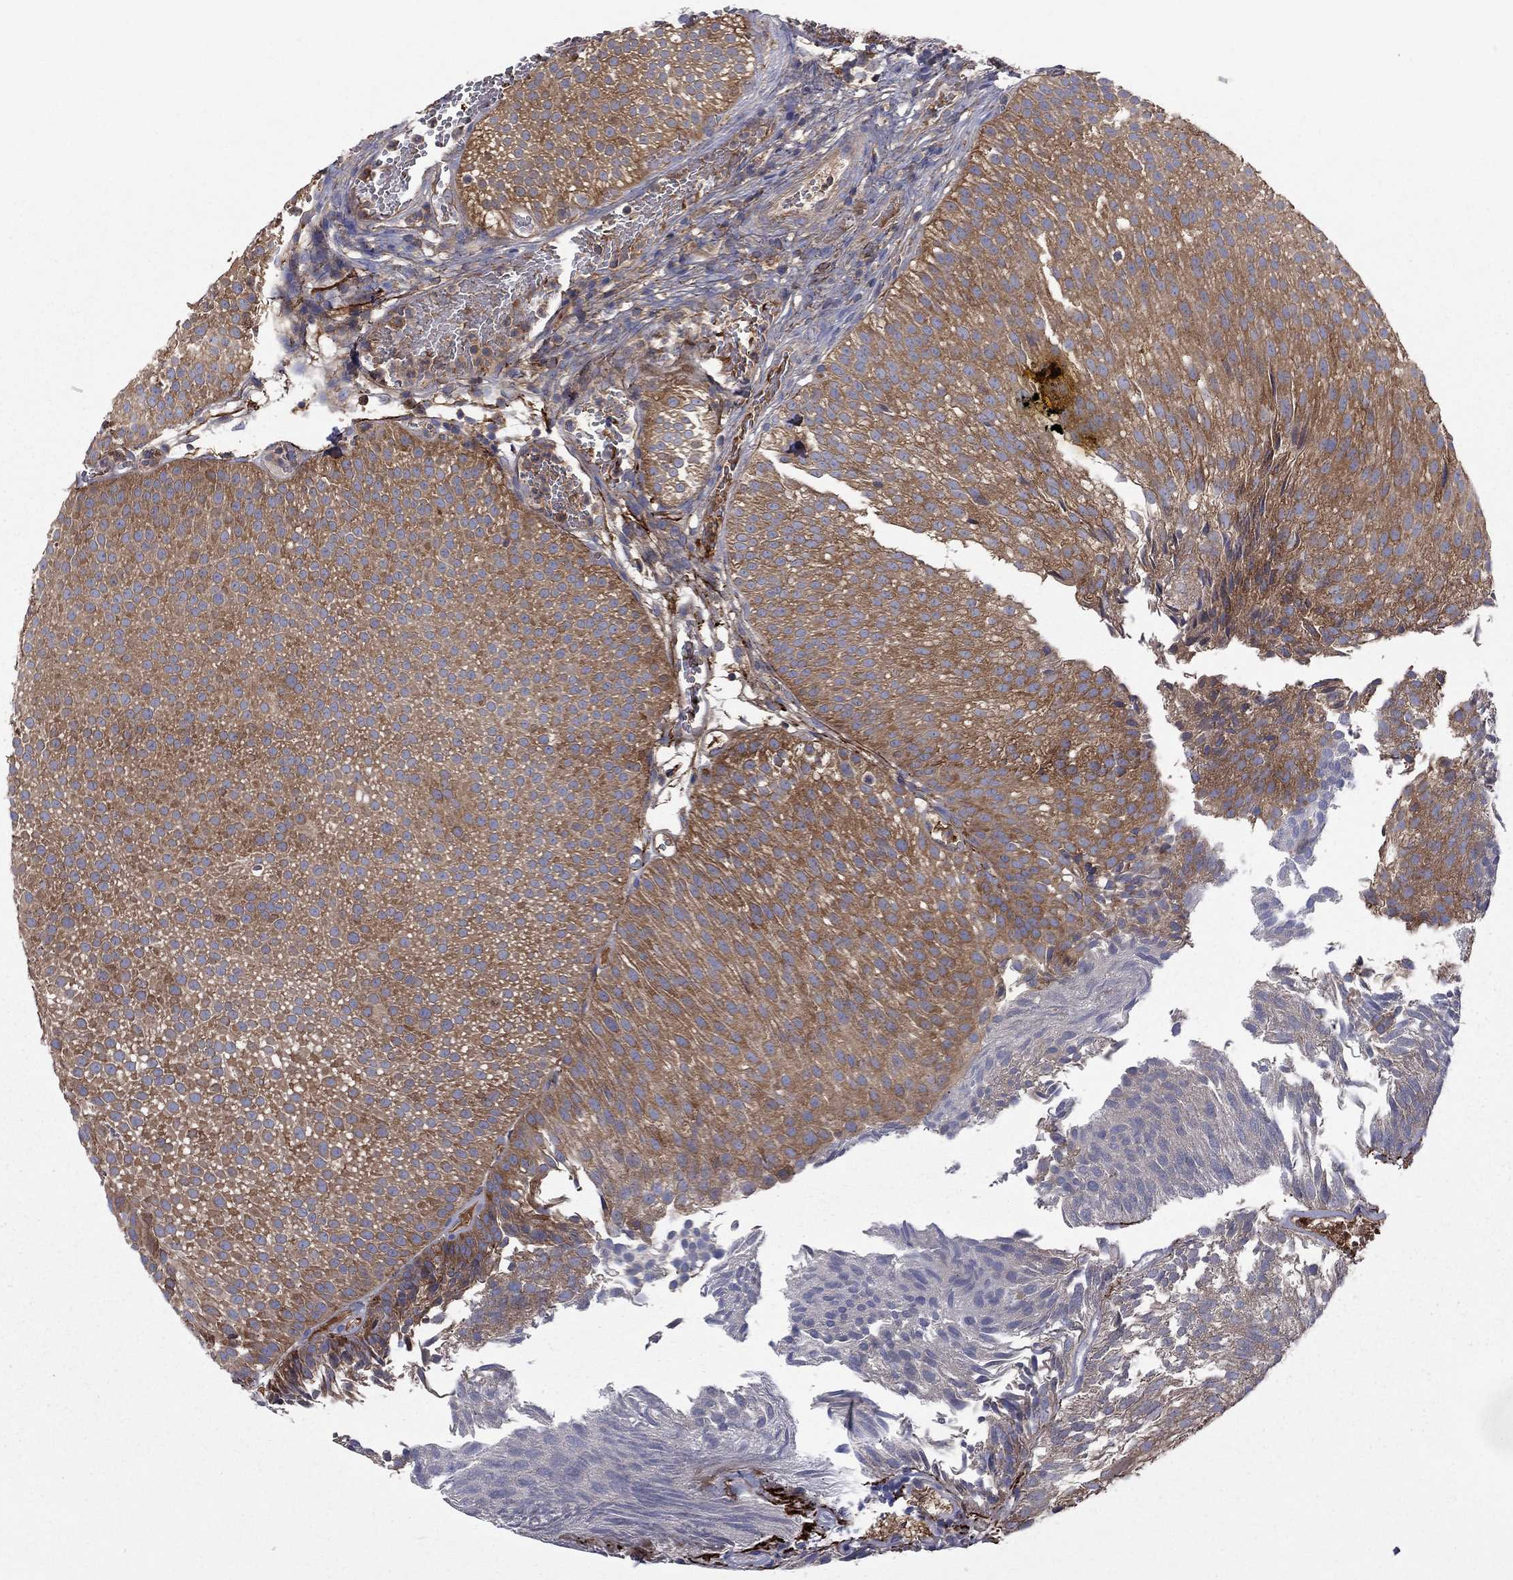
{"staining": {"intensity": "strong", "quantity": ">75%", "location": "cytoplasmic/membranous"}, "tissue": "urothelial cancer", "cell_type": "Tumor cells", "image_type": "cancer", "snomed": [{"axis": "morphology", "description": "Urothelial carcinoma, Low grade"}, {"axis": "topography", "description": "Urinary bladder"}], "caption": "Brown immunohistochemical staining in human urothelial cancer demonstrates strong cytoplasmic/membranous expression in about >75% of tumor cells.", "gene": "RNF123", "patient": {"sex": "male", "age": 65}}